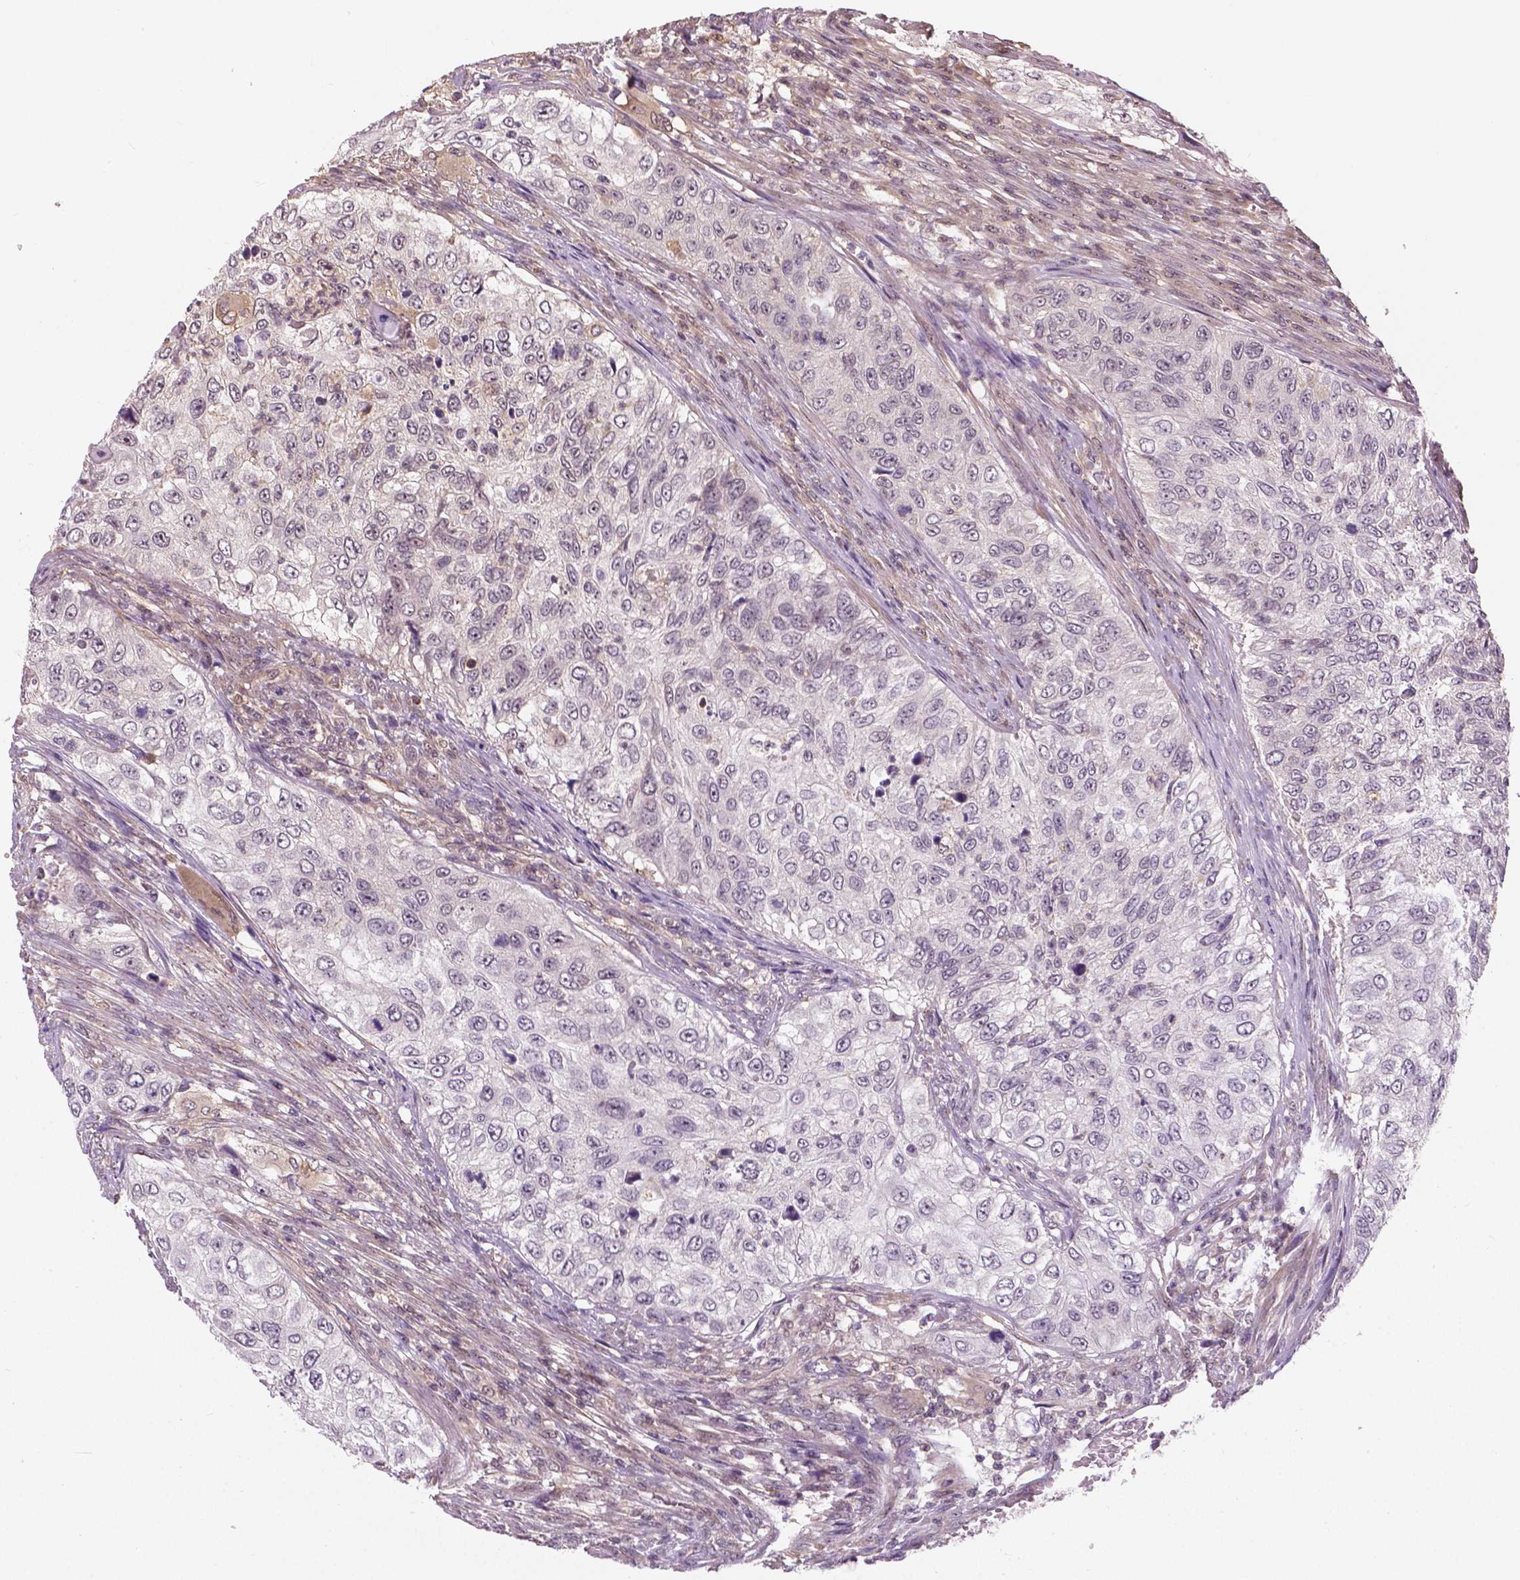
{"staining": {"intensity": "negative", "quantity": "none", "location": "none"}, "tissue": "urothelial cancer", "cell_type": "Tumor cells", "image_type": "cancer", "snomed": [{"axis": "morphology", "description": "Urothelial carcinoma, High grade"}, {"axis": "topography", "description": "Urinary bladder"}], "caption": "Tumor cells are negative for brown protein staining in high-grade urothelial carcinoma.", "gene": "ANXA13", "patient": {"sex": "female", "age": 60}}